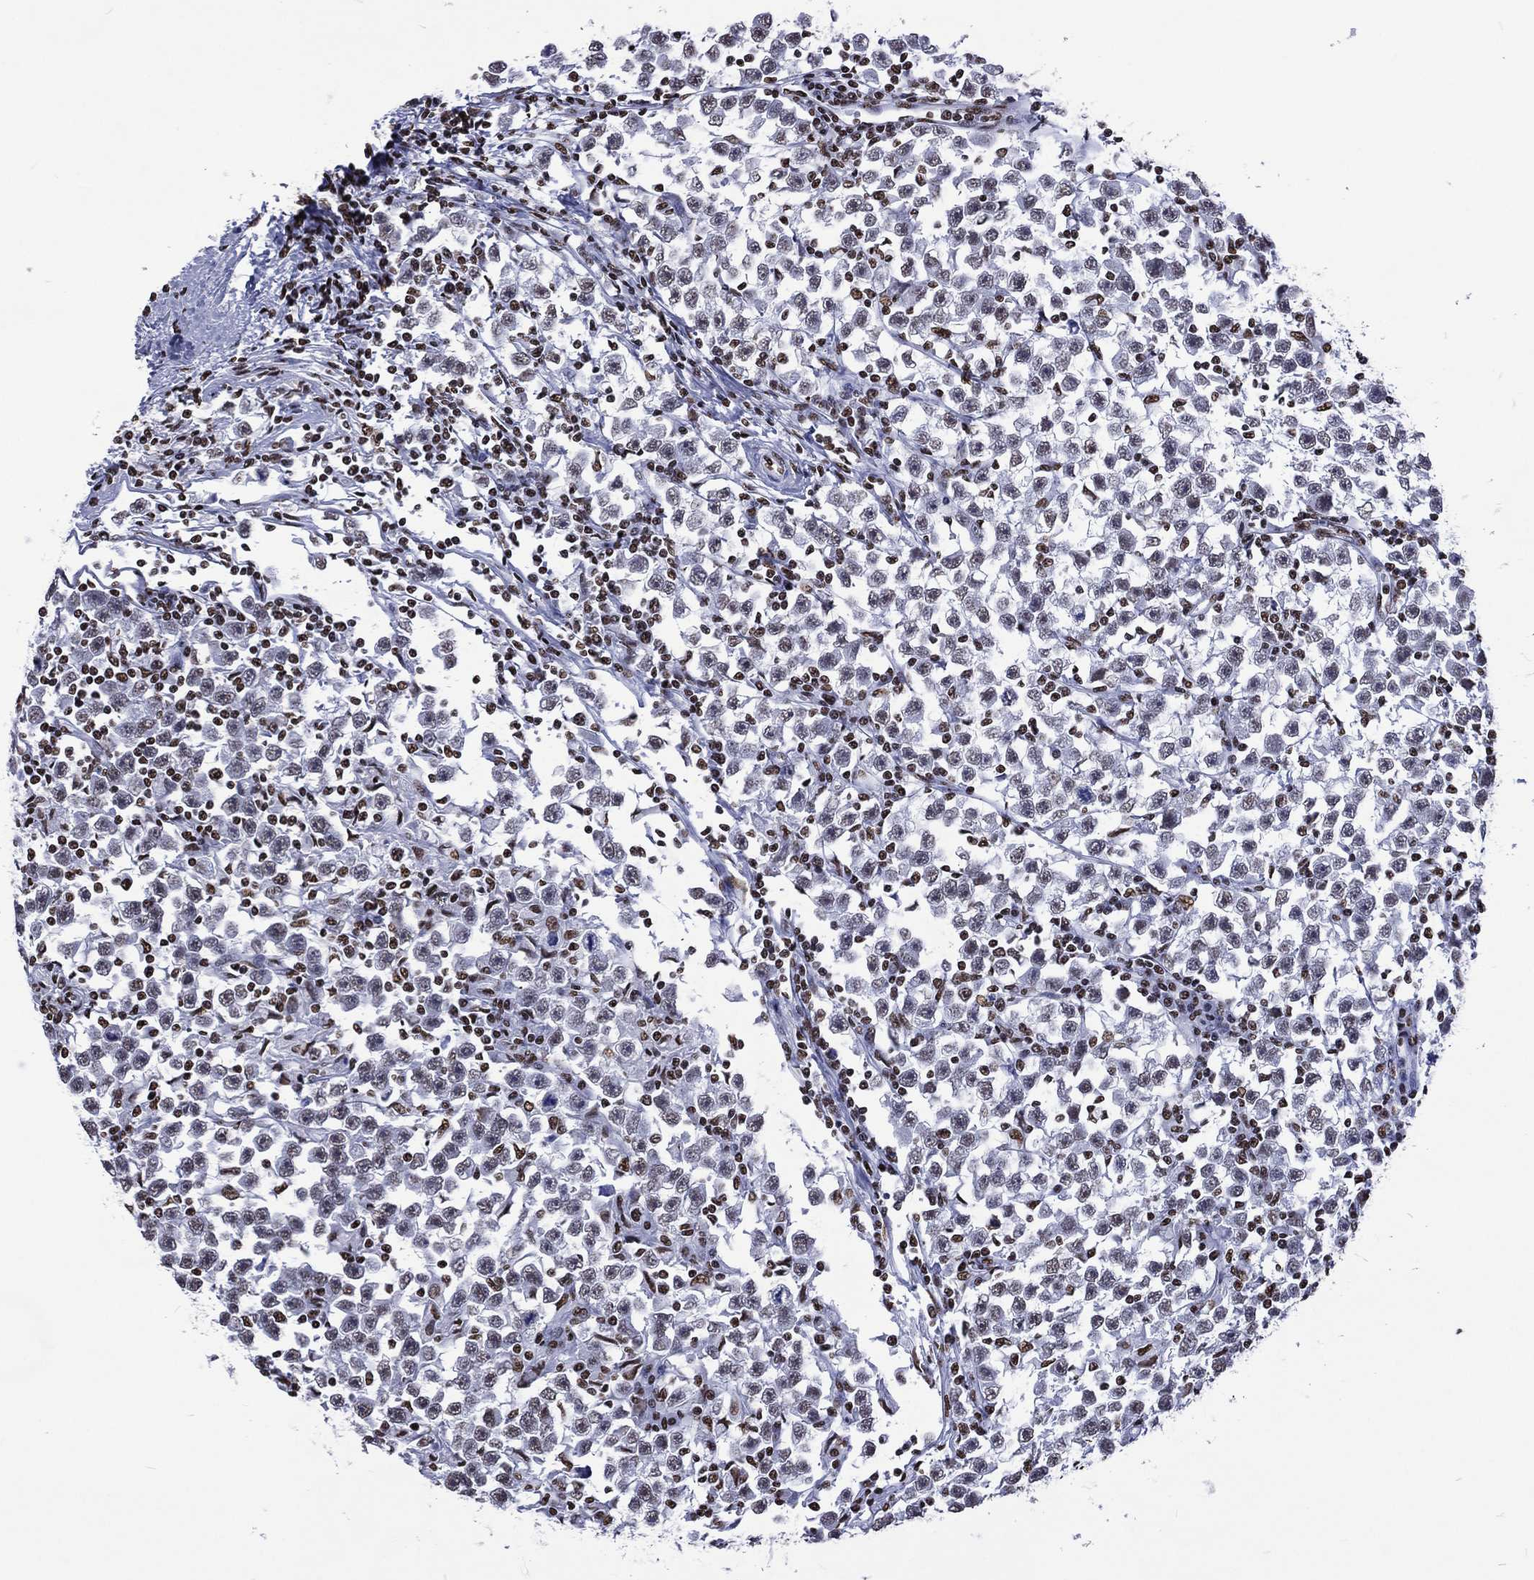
{"staining": {"intensity": "weak", "quantity": "<25%", "location": "nuclear"}, "tissue": "testis cancer", "cell_type": "Tumor cells", "image_type": "cancer", "snomed": [{"axis": "morphology", "description": "Seminoma, NOS"}, {"axis": "topography", "description": "Testis"}], "caption": "The micrograph demonstrates no staining of tumor cells in testis seminoma.", "gene": "RETREG2", "patient": {"sex": "male", "age": 33}}